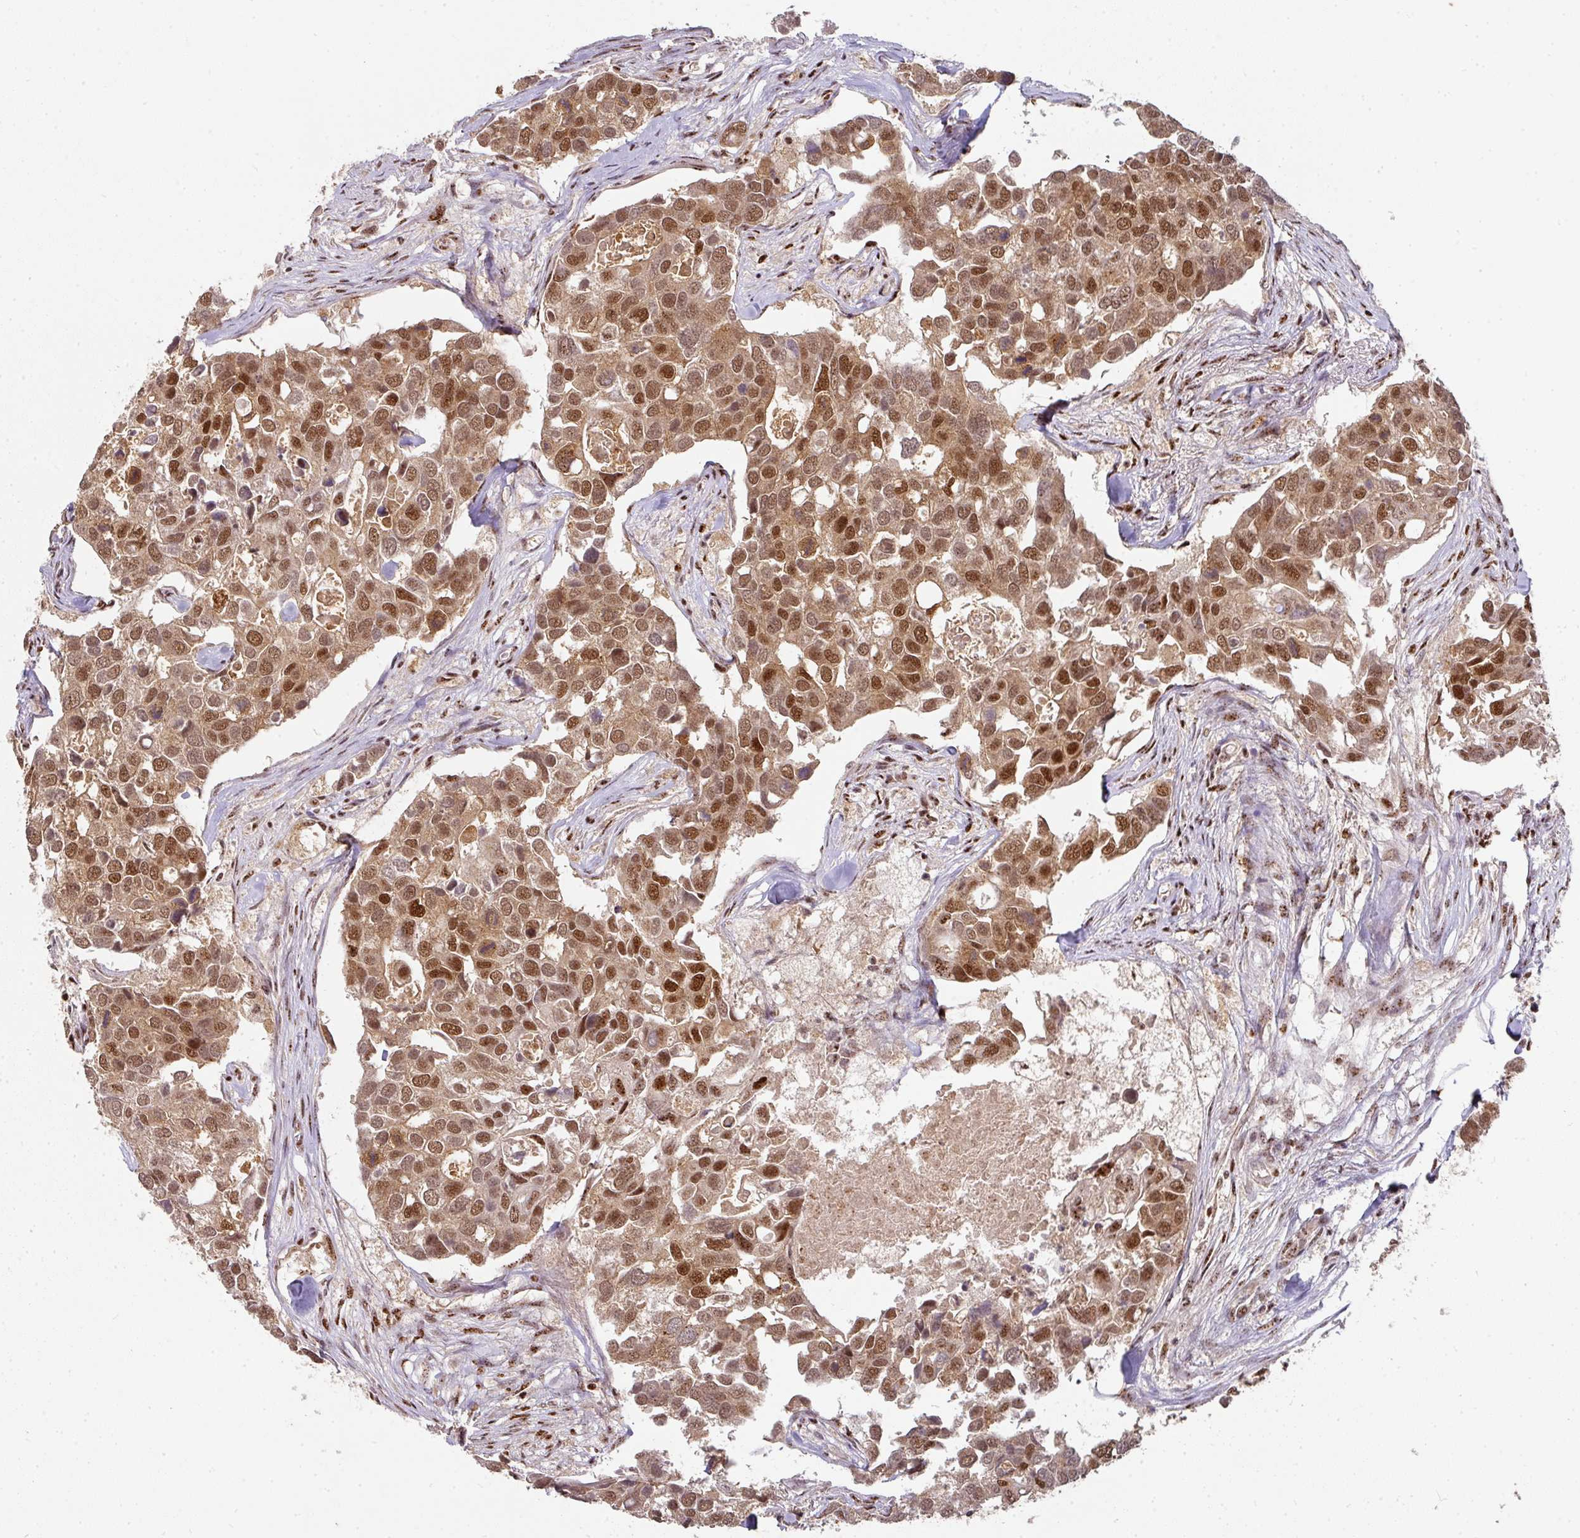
{"staining": {"intensity": "moderate", "quantity": ">75%", "location": "cytoplasmic/membranous,nuclear"}, "tissue": "breast cancer", "cell_type": "Tumor cells", "image_type": "cancer", "snomed": [{"axis": "morphology", "description": "Duct carcinoma"}, {"axis": "topography", "description": "Breast"}], "caption": "Breast cancer (infiltrating ductal carcinoma) was stained to show a protein in brown. There is medium levels of moderate cytoplasmic/membranous and nuclear staining in approximately >75% of tumor cells.", "gene": "RANBP9", "patient": {"sex": "female", "age": 83}}